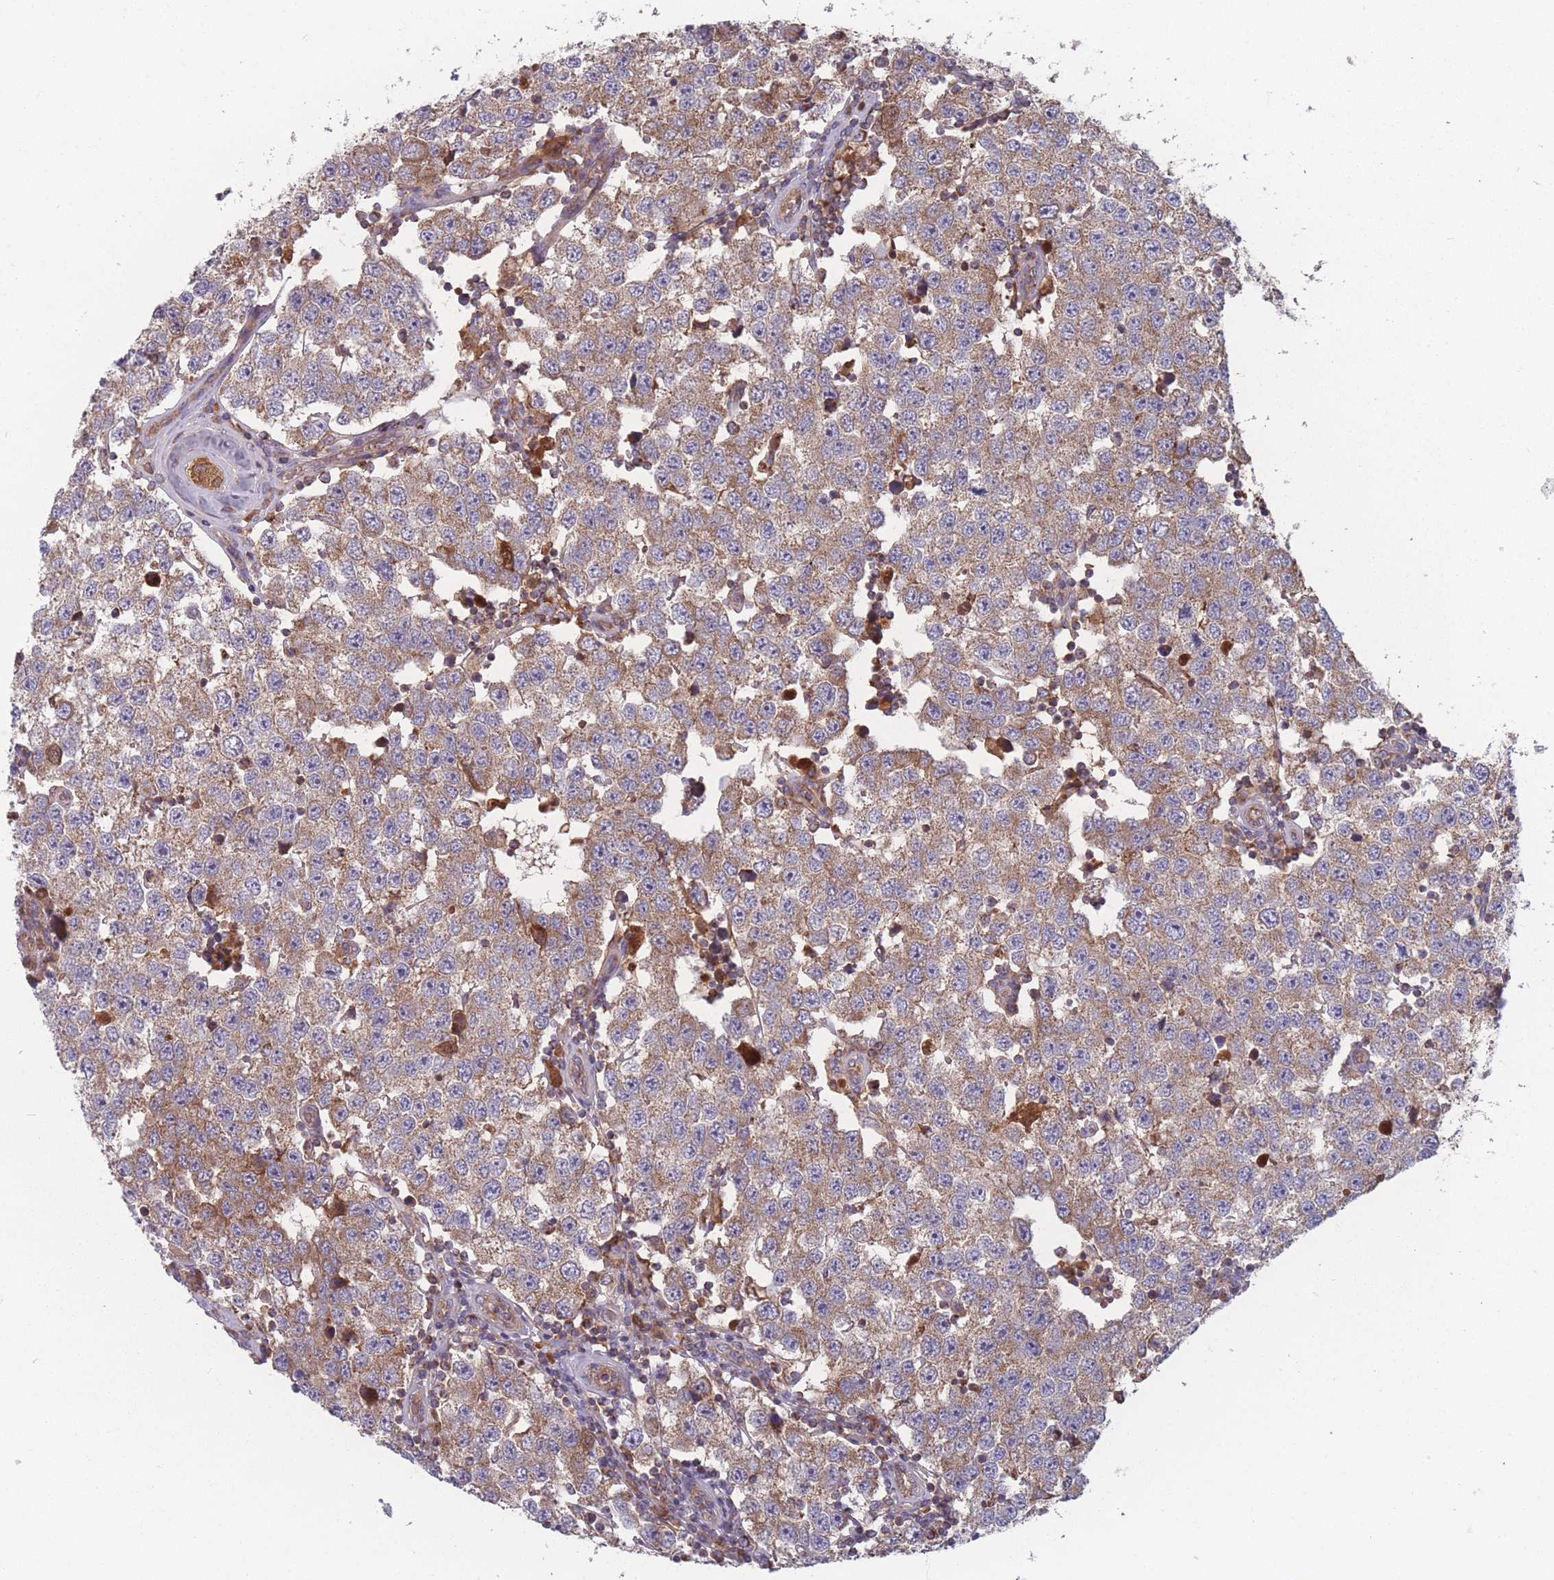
{"staining": {"intensity": "moderate", "quantity": ">75%", "location": "cytoplasmic/membranous"}, "tissue": "testis cancer", "cell_type": "Tumor cells", "image_type": "cancer", "snomed": [{"axis": "morphology", "description": "Seminoma, NOS"}, {"axis": "topography", "description": "Testis"}], "caption": "Human testis cancer stained with a brown dye exhibits moderate cytoplasmic/membranous positive expression in about >75% of tumor cells.", "gene": "ATP5MG", "patient": {"sex": "male", "age": 34}}